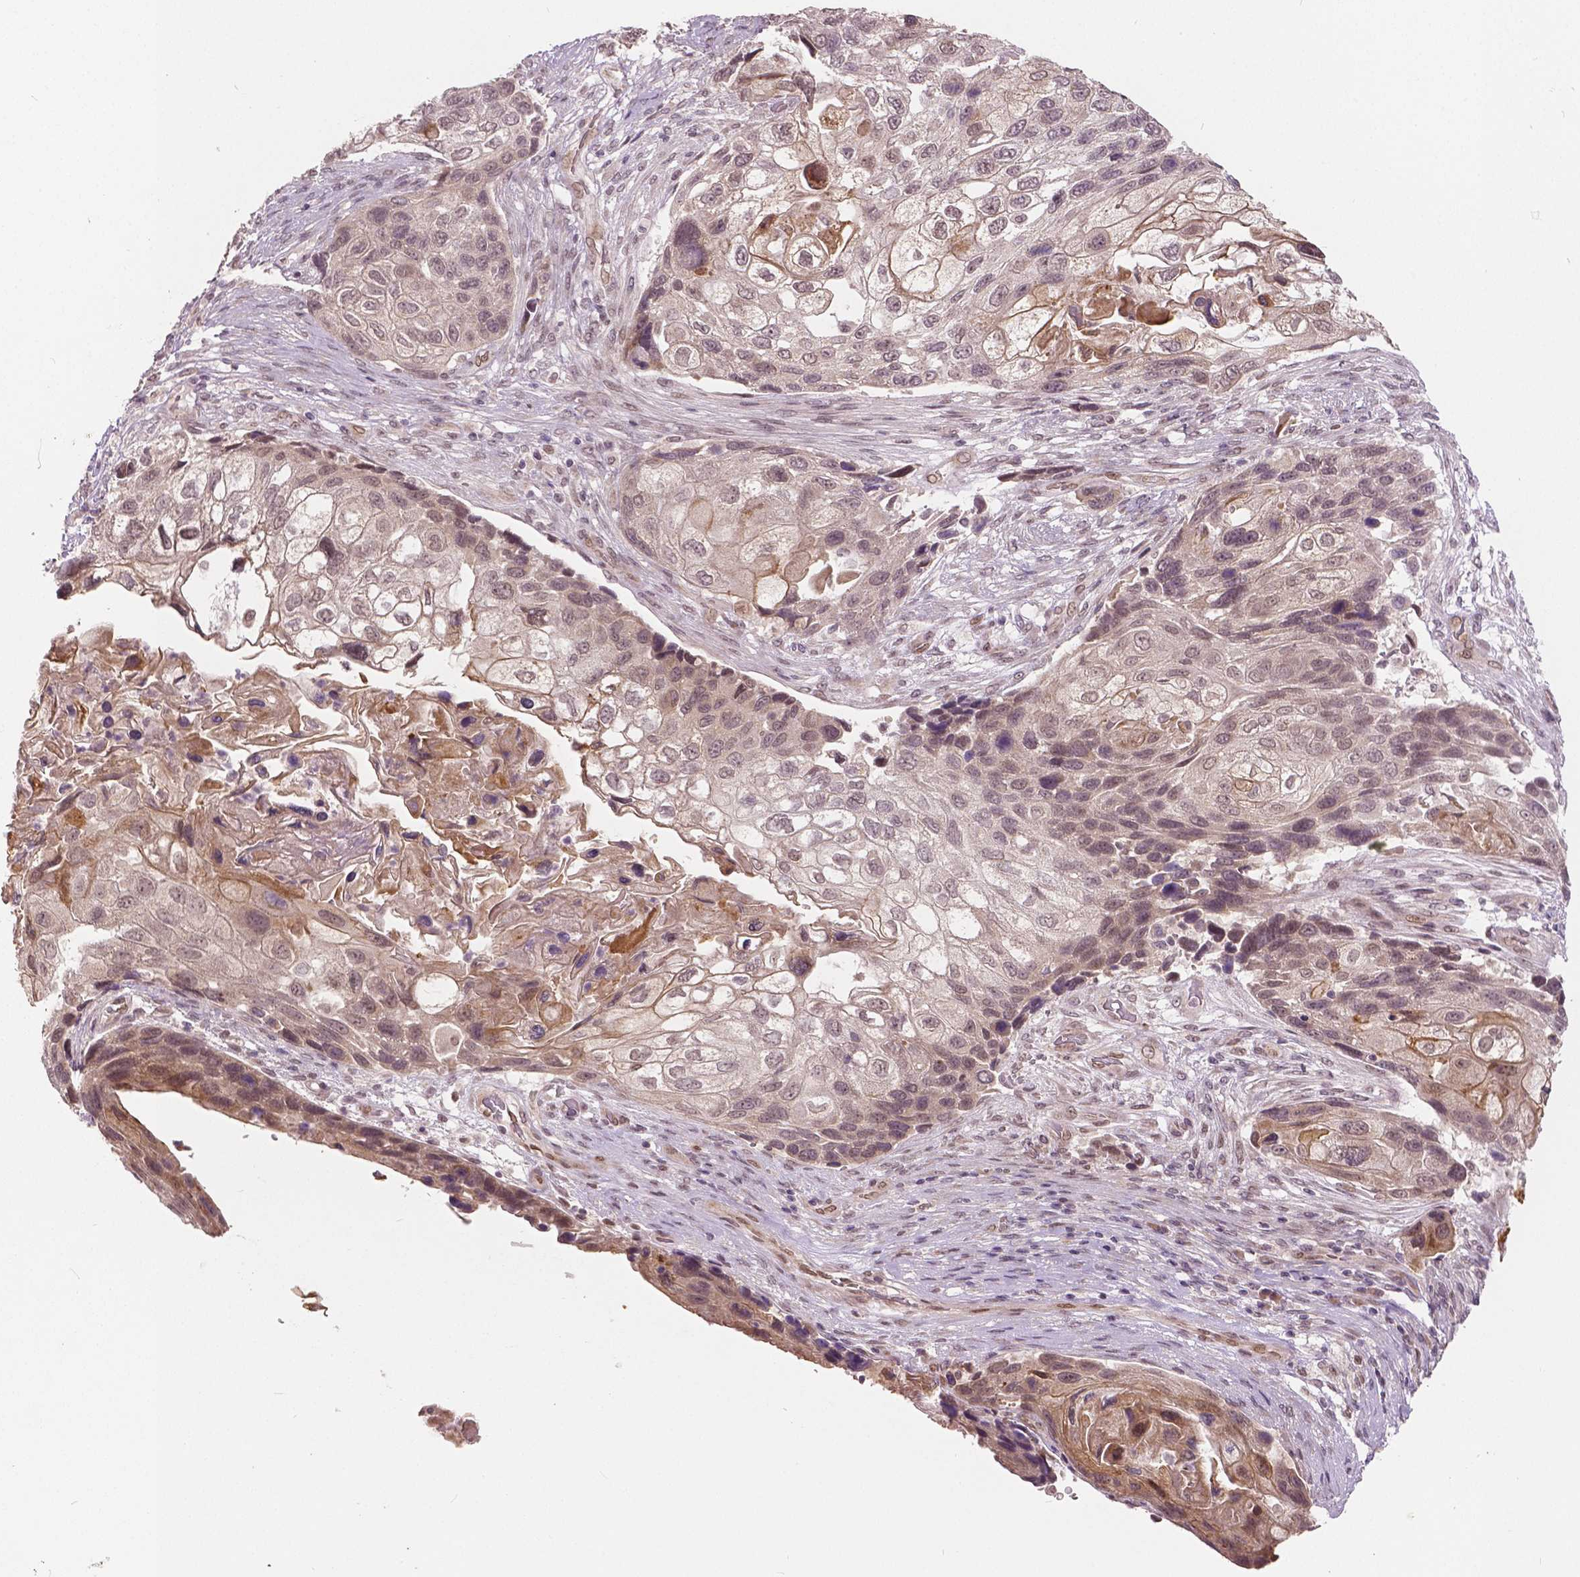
{"staining": {"intensity": "negative", "quantity": "none", "location": "none"}, "tissue": "lung cancer", "cell_type": "Tumor cells", "image_type": "cancer", "snomed": [{"axis": "morphology", "description": "Squamous cell carcinoma, NOS"}, {"axis": "topography", "description": "Lung"}], "caption": "A high-resolution micrograph shows immunohistochemistry staining of lung cancer, which shows no significant staining in tumor cells.", "gene": "HMBOX1", "patient": {"sex": "male", "age": 69}}